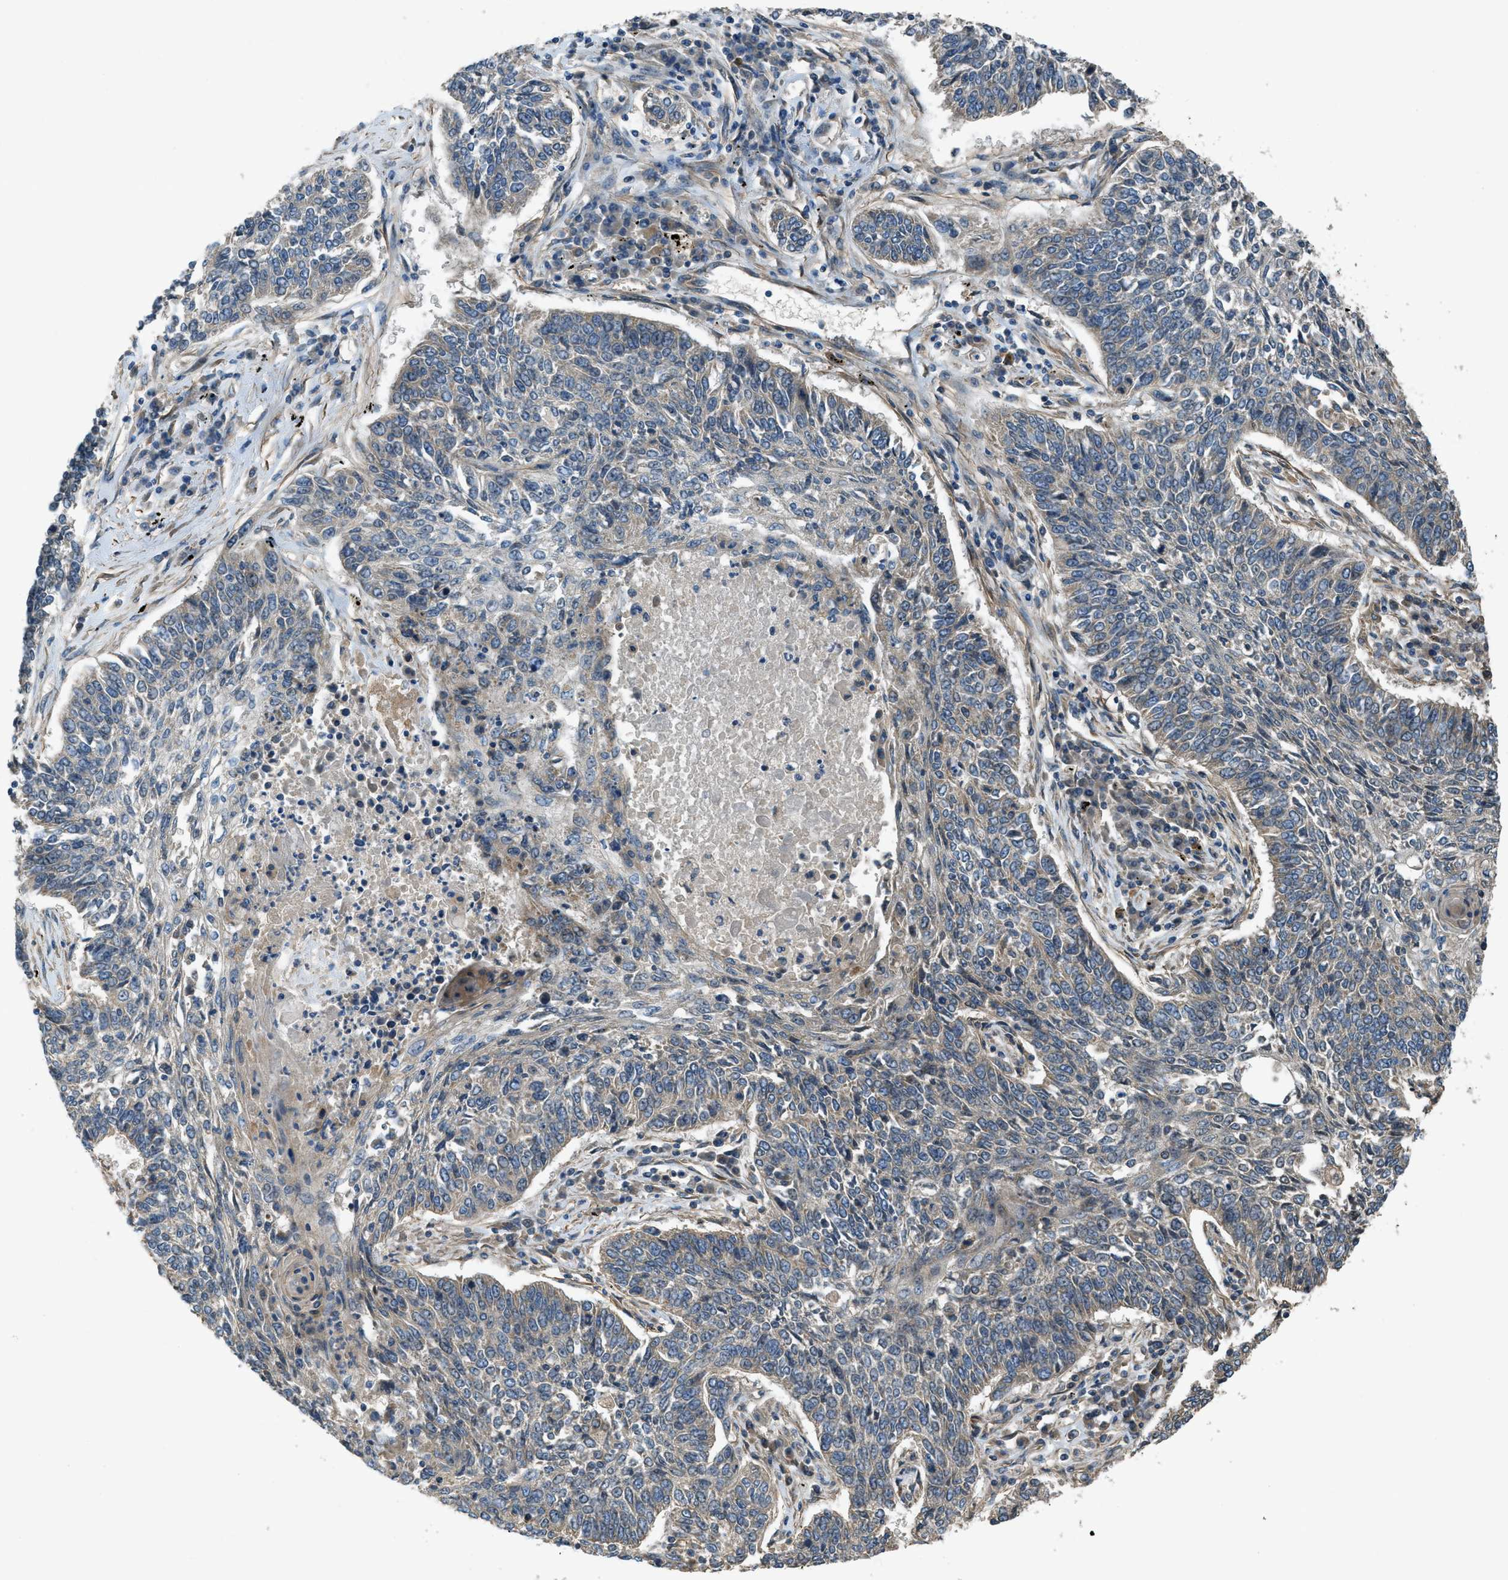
{"staining": {"intensity": "weak", "quantity": ">75%", "location": "cytoplasmic/membranous"}, "tissue": "lung cancer", "cell_type": "Tumor cells", "image_type": "cancer", "snomed": [{"axis": "morphology", "description": "Normal tissue, NOS"}, {"axis": "morphology", "description": "Squamous cell carcinoma, NOS"}, {"axis": "topography", "description": "Cartilage tissue"}, {"axis": "topography", "description": "Bronchus"}, {"axis": "topography", "description": "Lung"}], "caption": "Immunohistochemical staining of human squamous cell carcinoma (lung) exhibits weak cytoplasmic/membranous protein staining in approximately >75% of tumor cells.", "gene": "VEZT", "patient": {"sex": "female", "age": 49}}